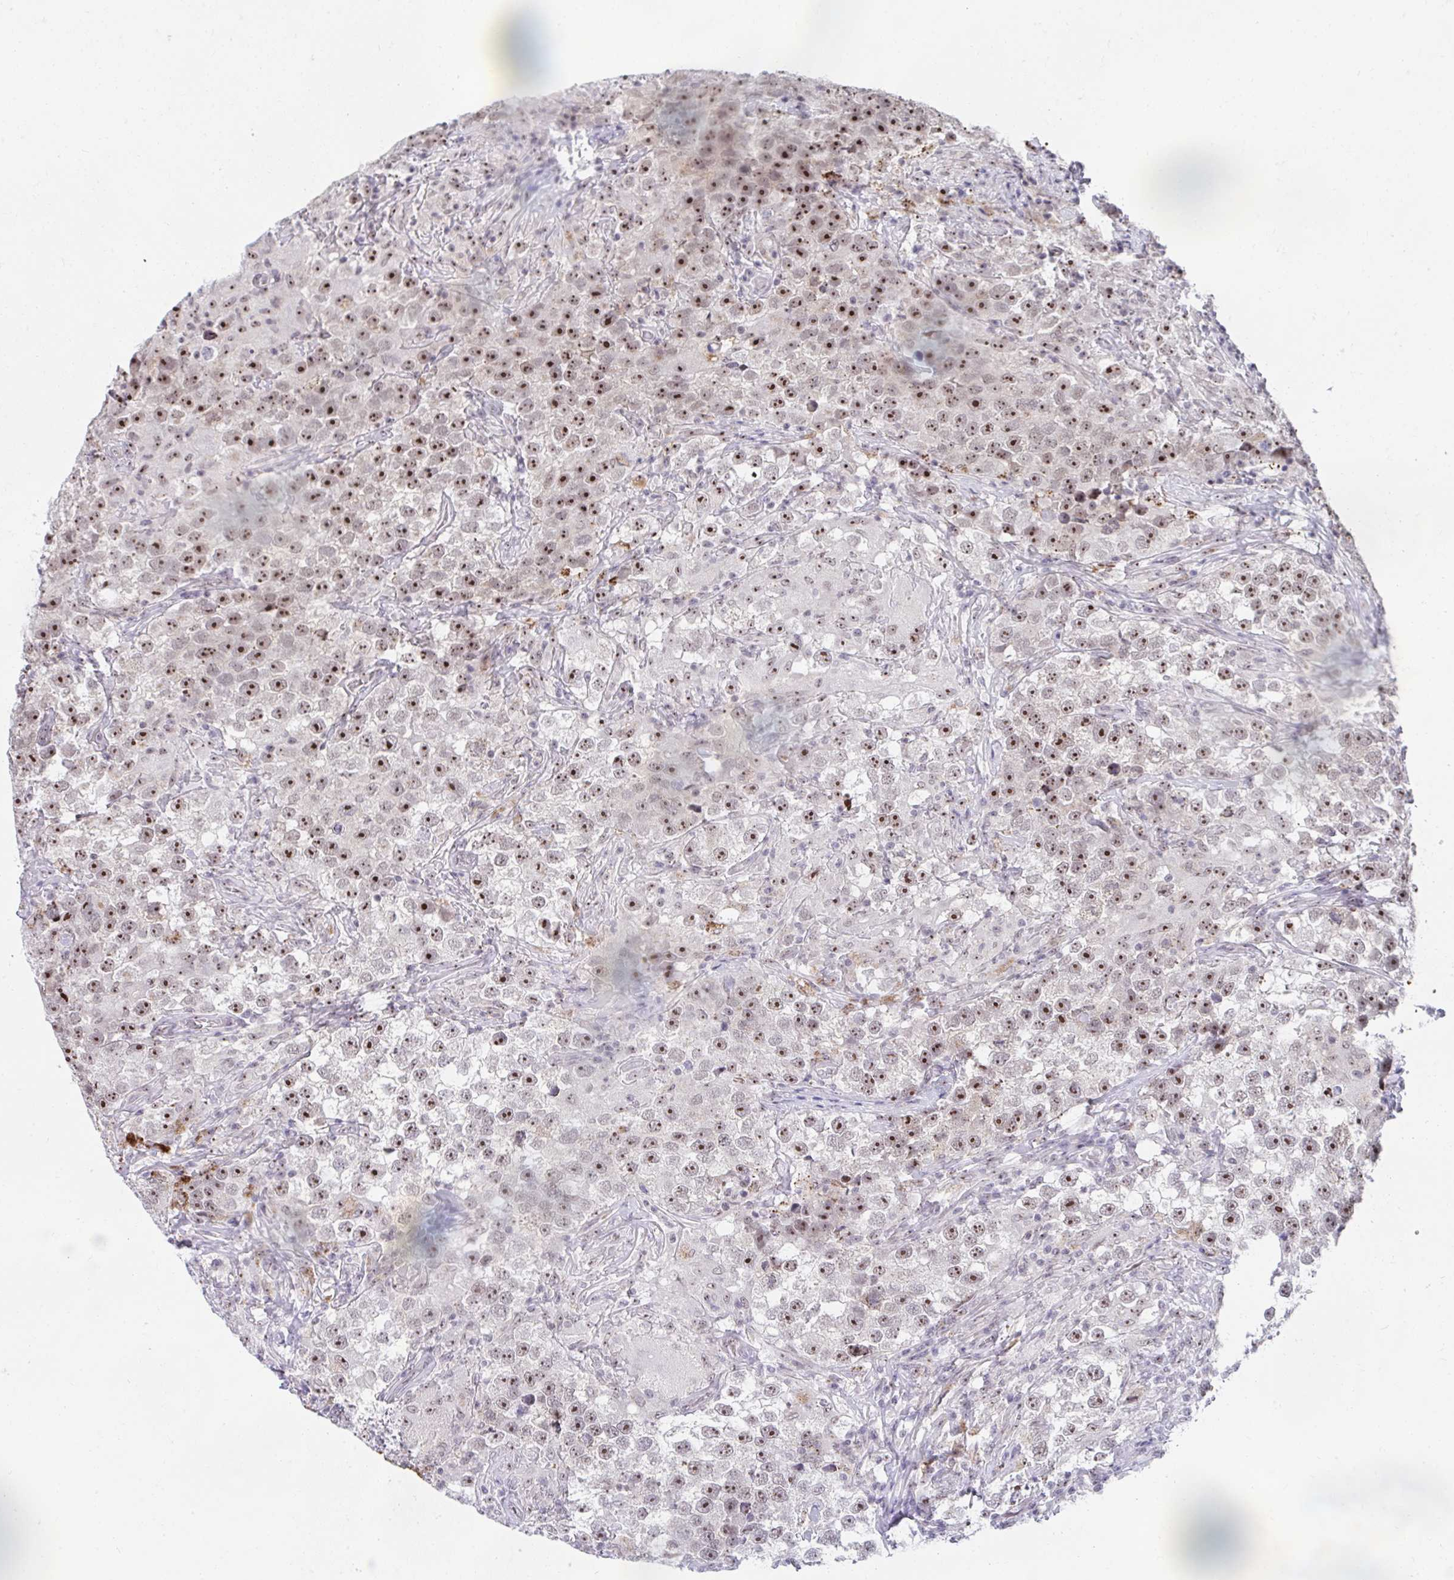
{"staining": {"intensity": "strong", "quantity": ">75%", "location": "nuclear"}, "tissue": "testis cancer", "cell_type": "Tumor cells", "image_type": "cancer", "snomed": [{"axis": "morphology", "description": "Seminoma, NOS"}, {"axis": "topography", "description": "Testis"}], "caption": "The photomicrograph shows staining of testis cancer, revealing strong nuclear protein positivity (brown color) within tumor cells. The staining was performed using DAB (3,3'-diaminobenzidine), with brown indicating positive protein expression. Nuclei are stained blue with hematoxylin.", "gene": "HIRA", "patient": {"sex": "male", "age": 46}}